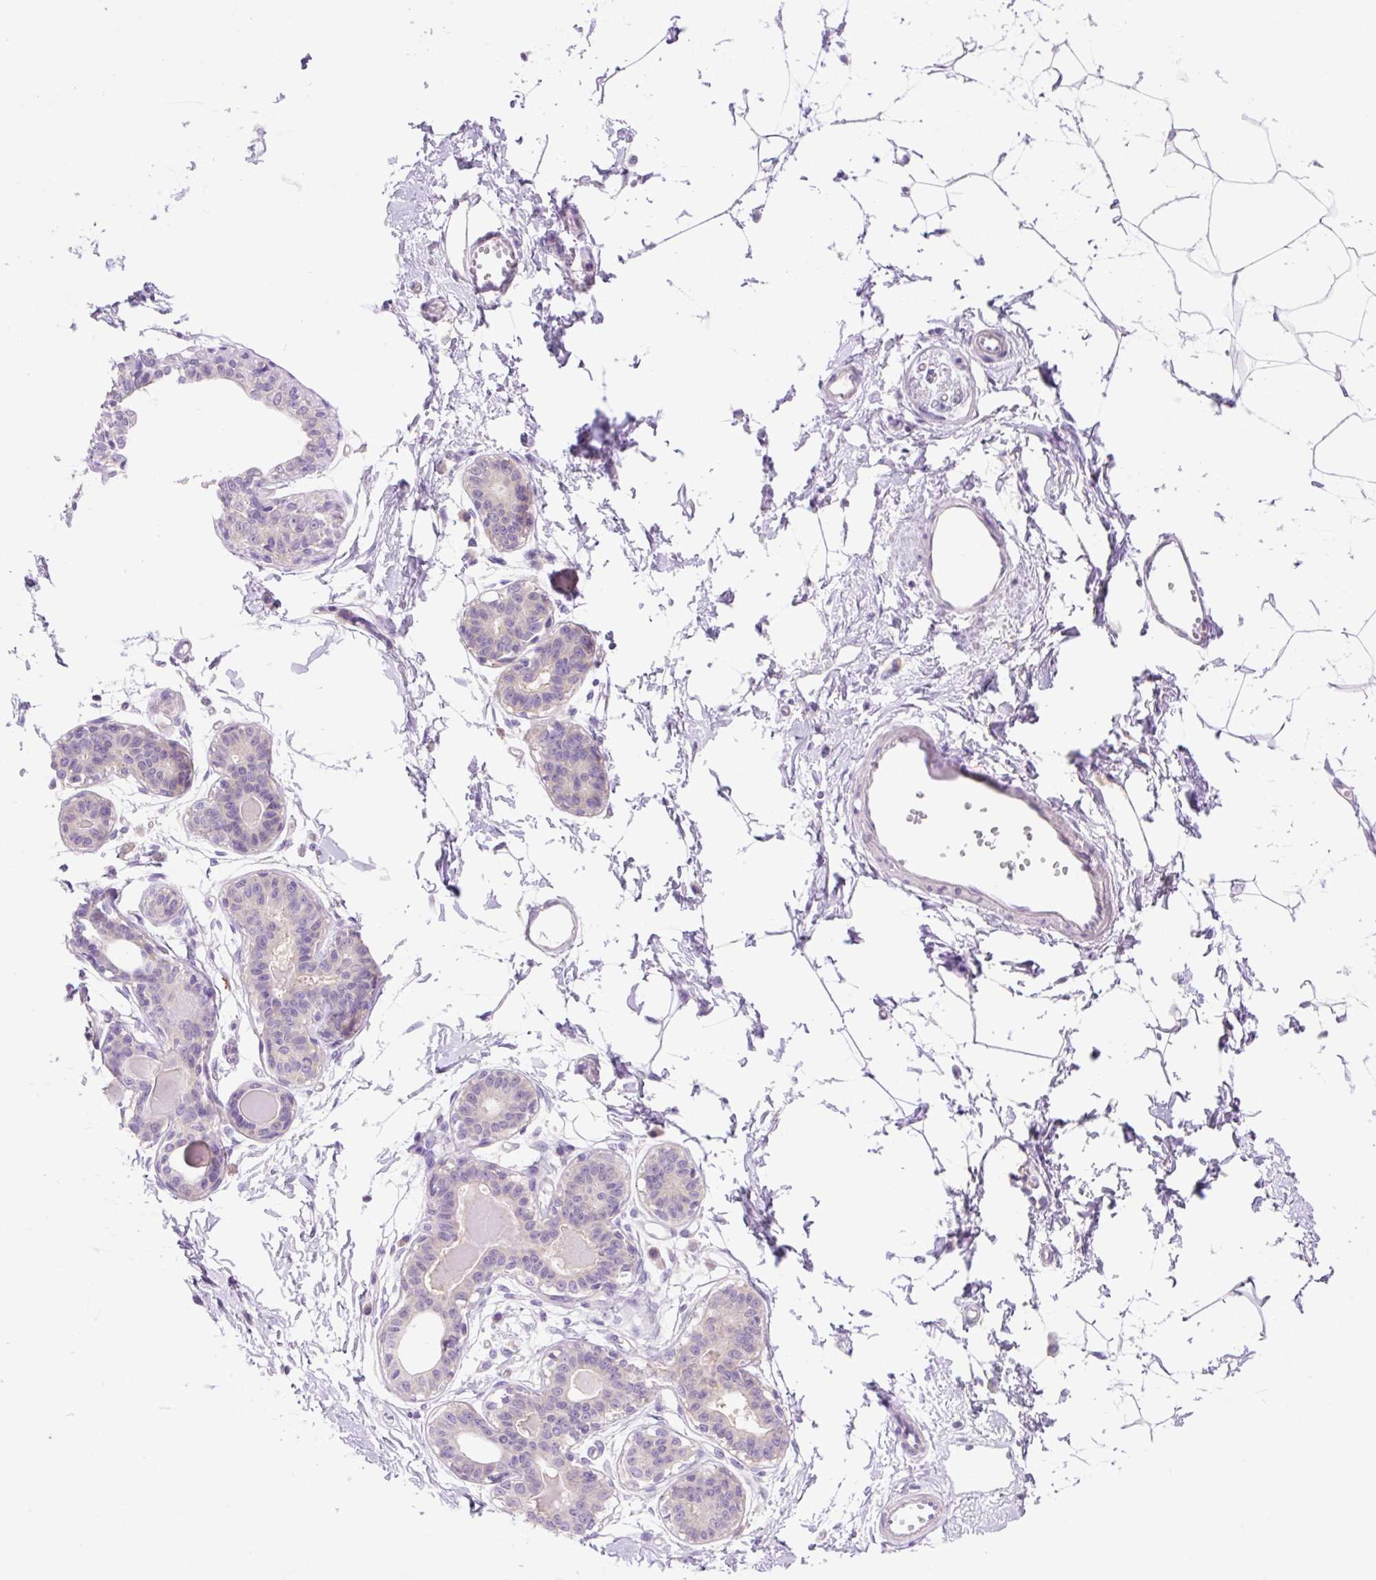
{"staining": {"intensity": "negative", "quantity": "none", "location": "none"}, "tissue": "breast", "cell_type": "Adipocytes", "image_type": "normal", "snomed": [{"axis": "morphology", "description": "Normal tissue, NOS"}, {"axis": "topography", "description": "Breast"}], "caption": "Benign breast was stained to show a protein in brown. There is no significant positivity in adipocytes. (Immunohistochemistry, brightfield microscopy, high magnification).", "gene": "CELF6", "patient": {"sex": "female", "age": 45}}